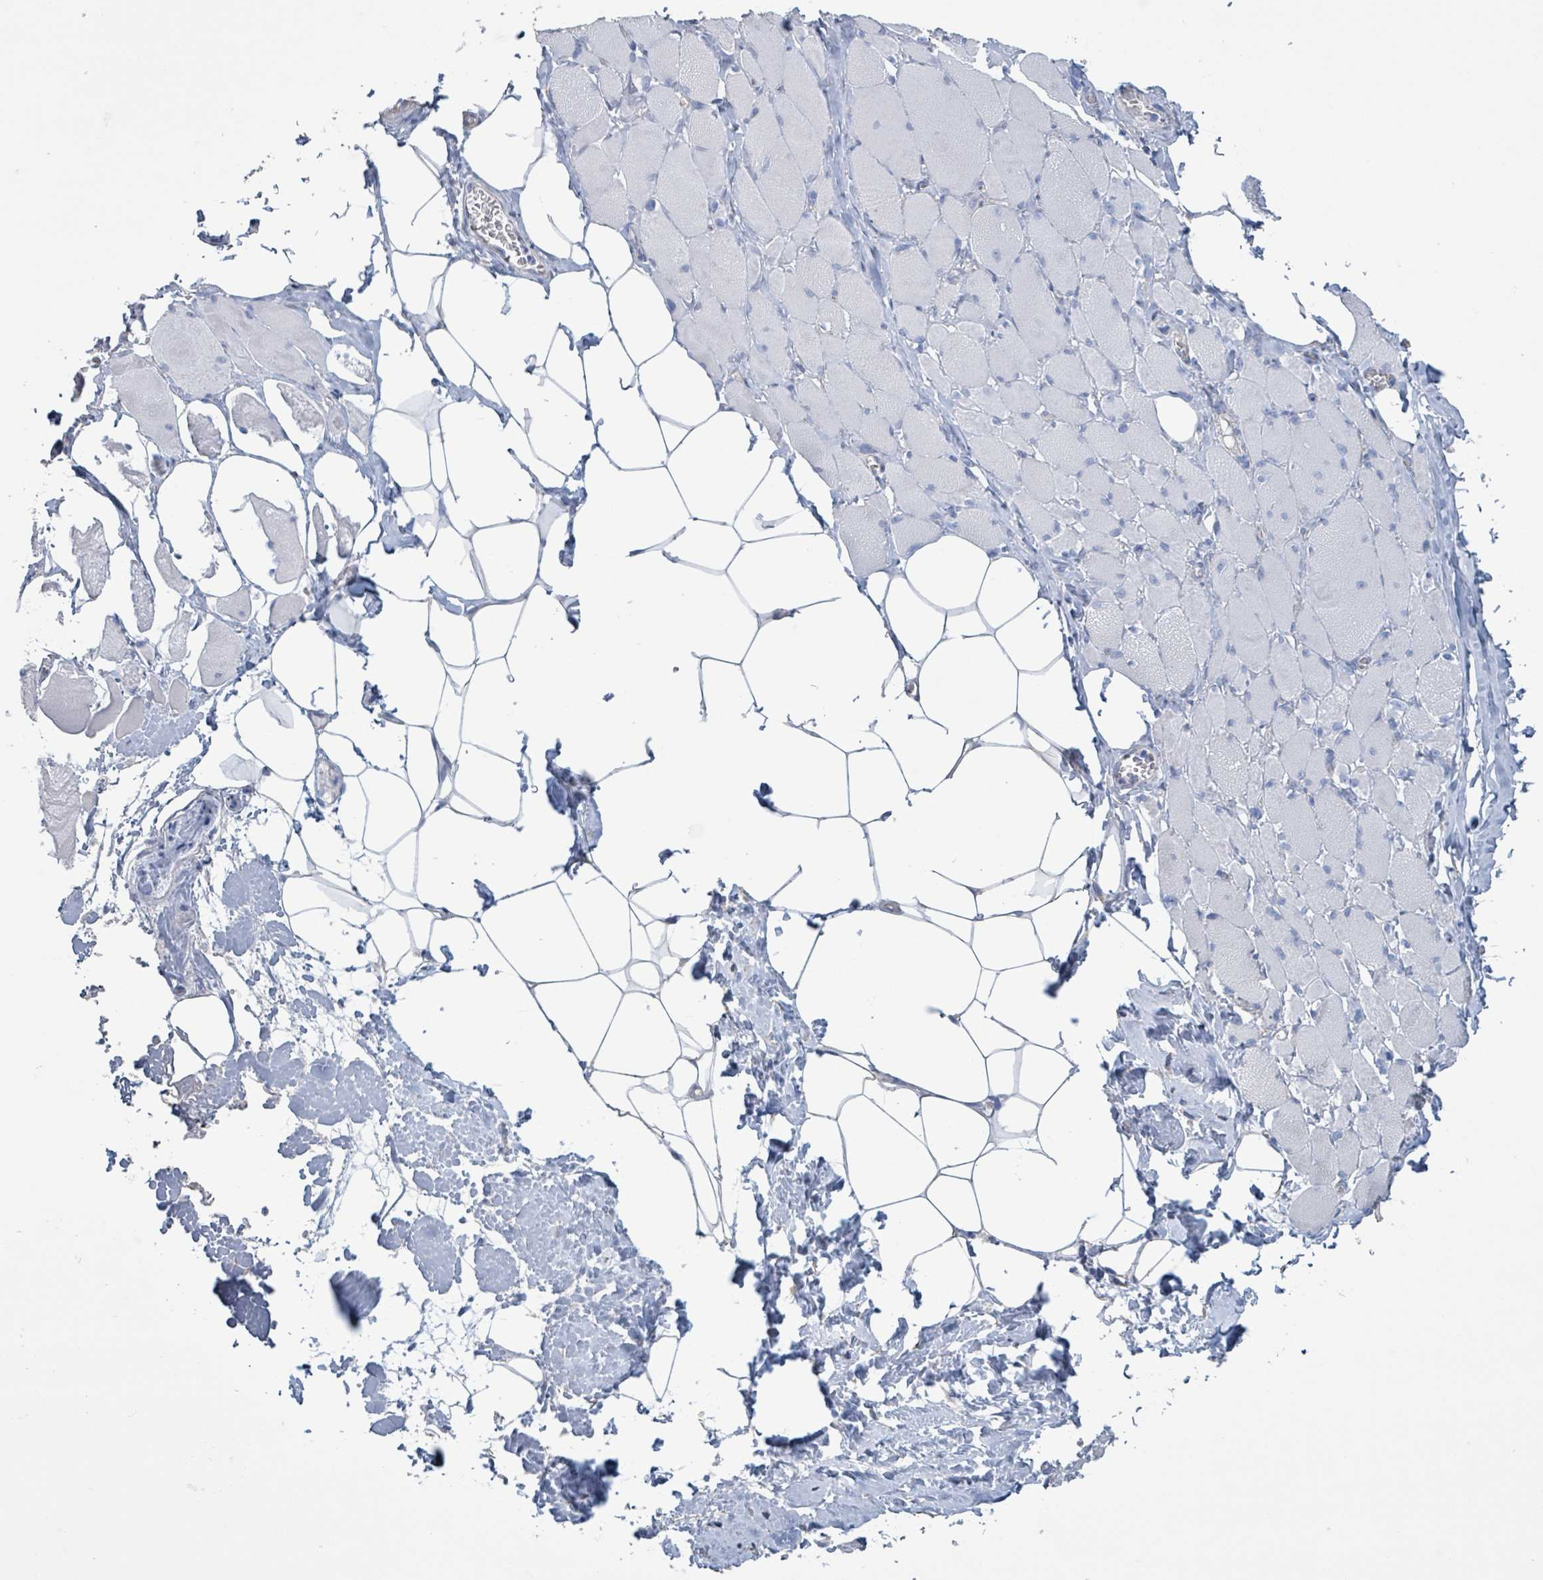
{"staining": {"intensity": "negative", "quantity": "none", "location": "none"}, "tissue": "skeletal muscle", "cell_type": "Myocytes", "image_type": "normal", "snomed": [{"axis": "morphology", "description": "Normal tissue, NOS"}, {"axis": "morphology", "description": "Basal cell carcinoma"}, {"axis": "topography", "description": "Skeletal muscle"}], "caption": "This is an immunohistochemistry histopathology image of unremarkable skeletal muscle. There is no expression in myocytes.", "gene": "CT45A10", "patient": {"sex": "female", "age": 64}}